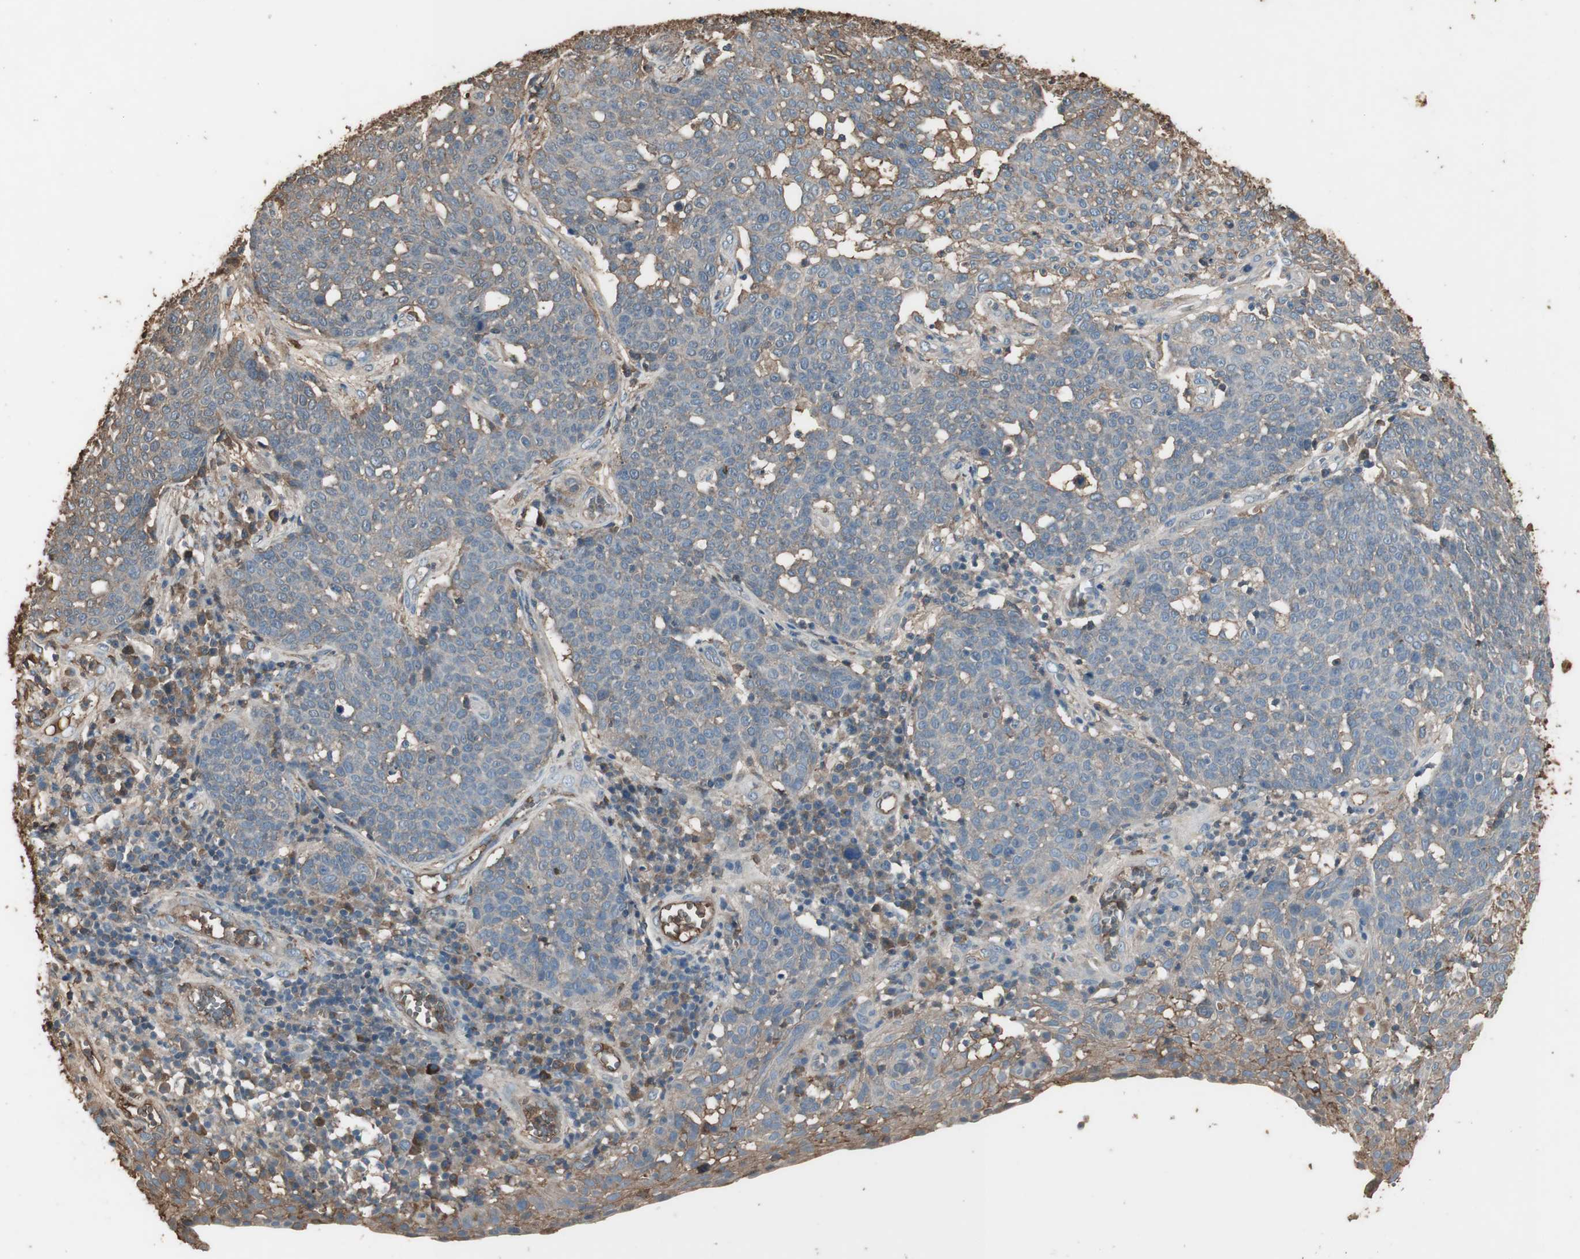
{"staining": {"intensity": "weak", "quantity": "25%-75%", "location": "cytoplasmic/membranous"}, "tissue": "cervical cancer", "cell_type": "Tumor cells", "image_type": "cancer", "snomed": [{"axis": "morphology", "description": "Squamous cell carcinoma, NOS"}, {"axis": "topography", "description": "Cervix"}], "caption": "Cervical cancer (squamous cell carcinoma) was stained to show a protein in brown. There is low levels of weak cytoplasmic/membranous expression in about 25%-75% of tumor cells. The protein of interest is stained brown, and the nuclei are stained in blue (DAB IHC with brightfield microscopy, high magnification).", "gene": "MMP14", "patient": {"sex": "female", "age": 34}}